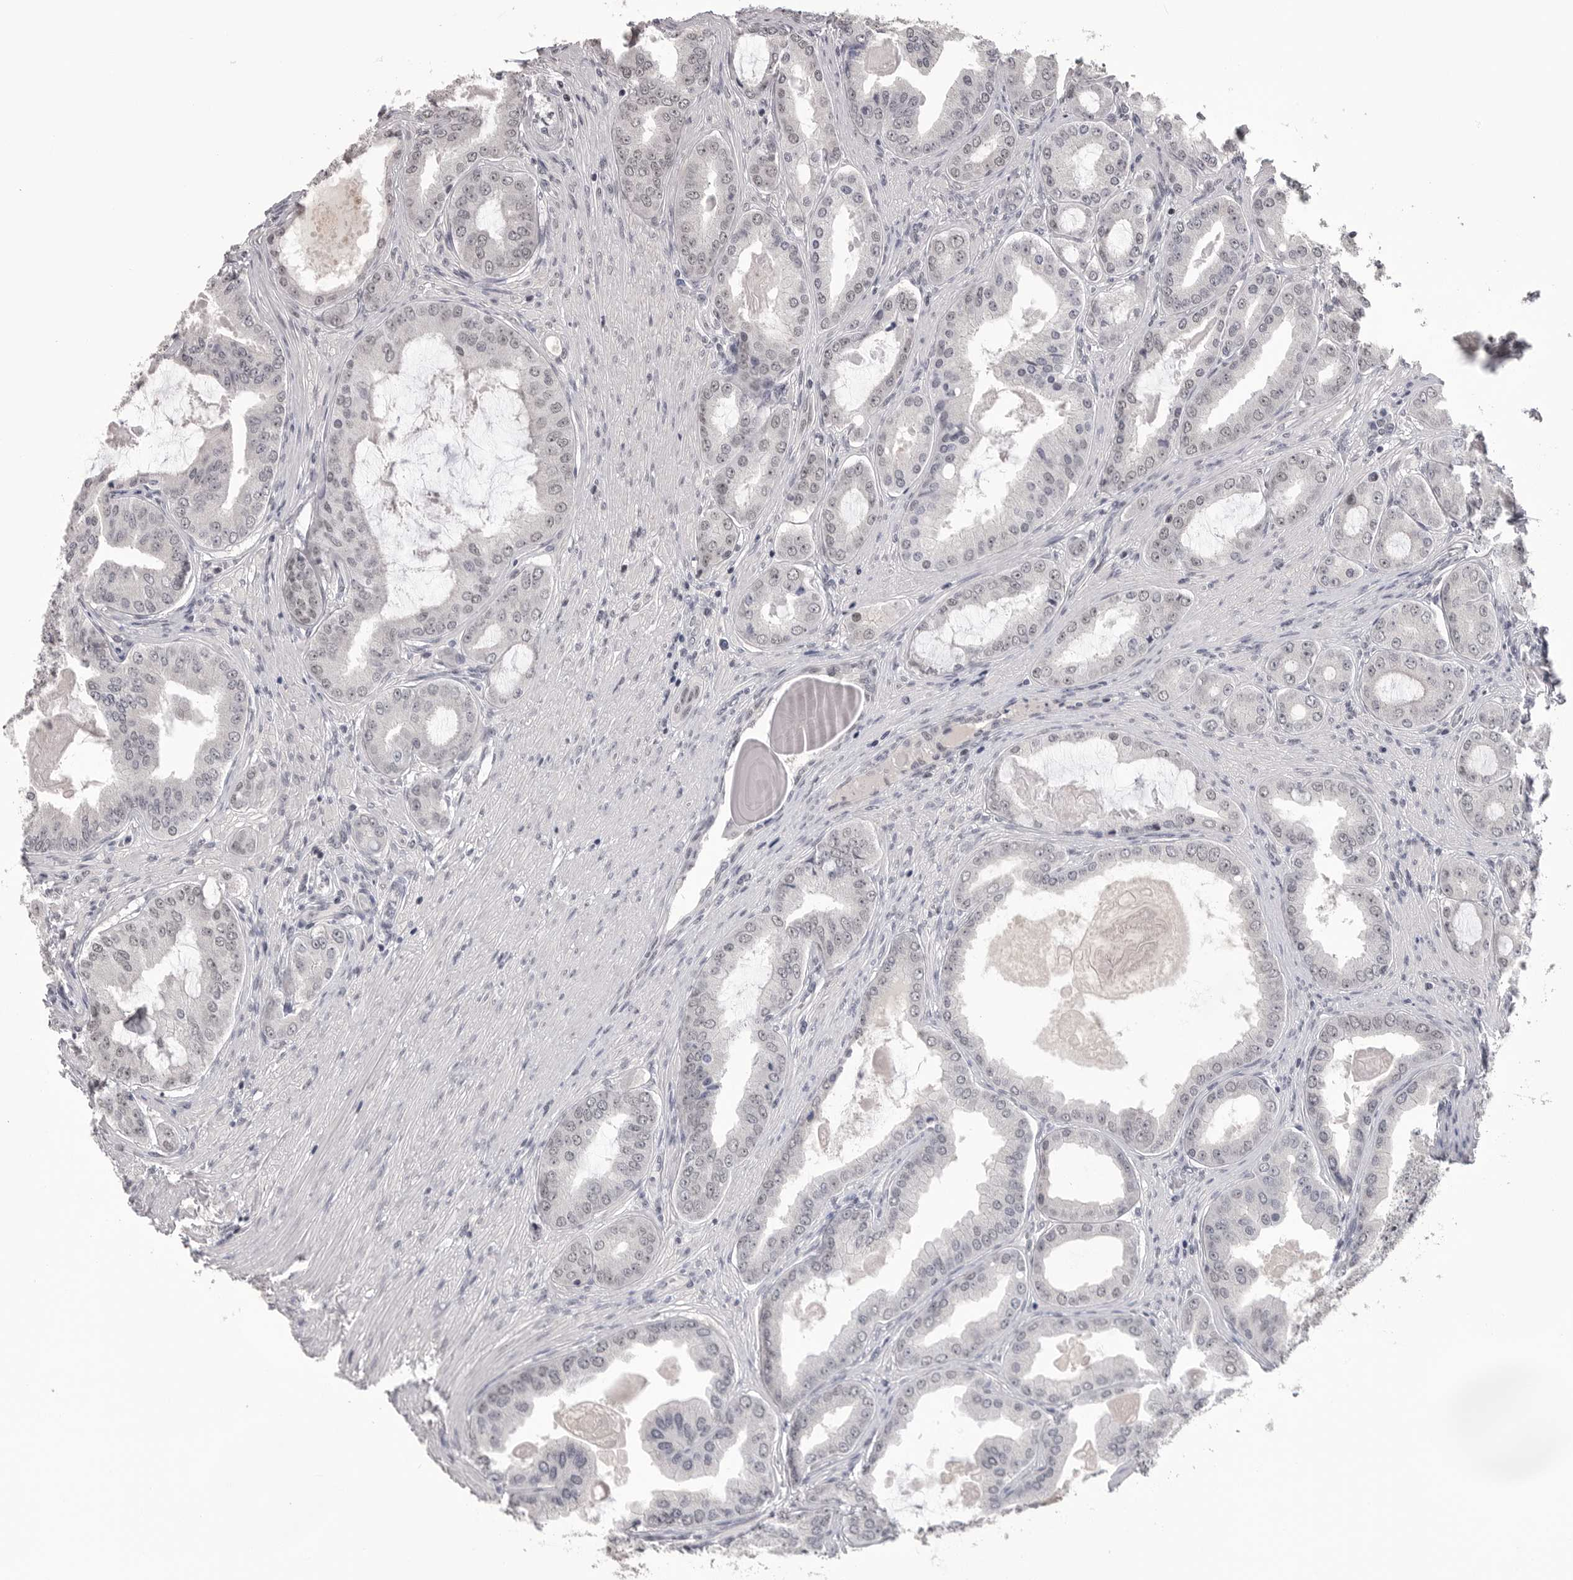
{"staining": {"intensity": "negative", "quantity": "none", "location": "none"}, "tissue": "prostate cancer", "cell_type": "Tumor cells", "image_type": "cancer", "snomed": [{"axis": "morphology", "description": "Adenocarcinoma, High grade"}, {"axis": "topography", "description": "Prostate"}], "caption": "Tumor cells show no significant staining in high-grade adenocarcinoma (prostate).", "gene": "DLG2", "patient": {"sex": "male", "age": 60}}